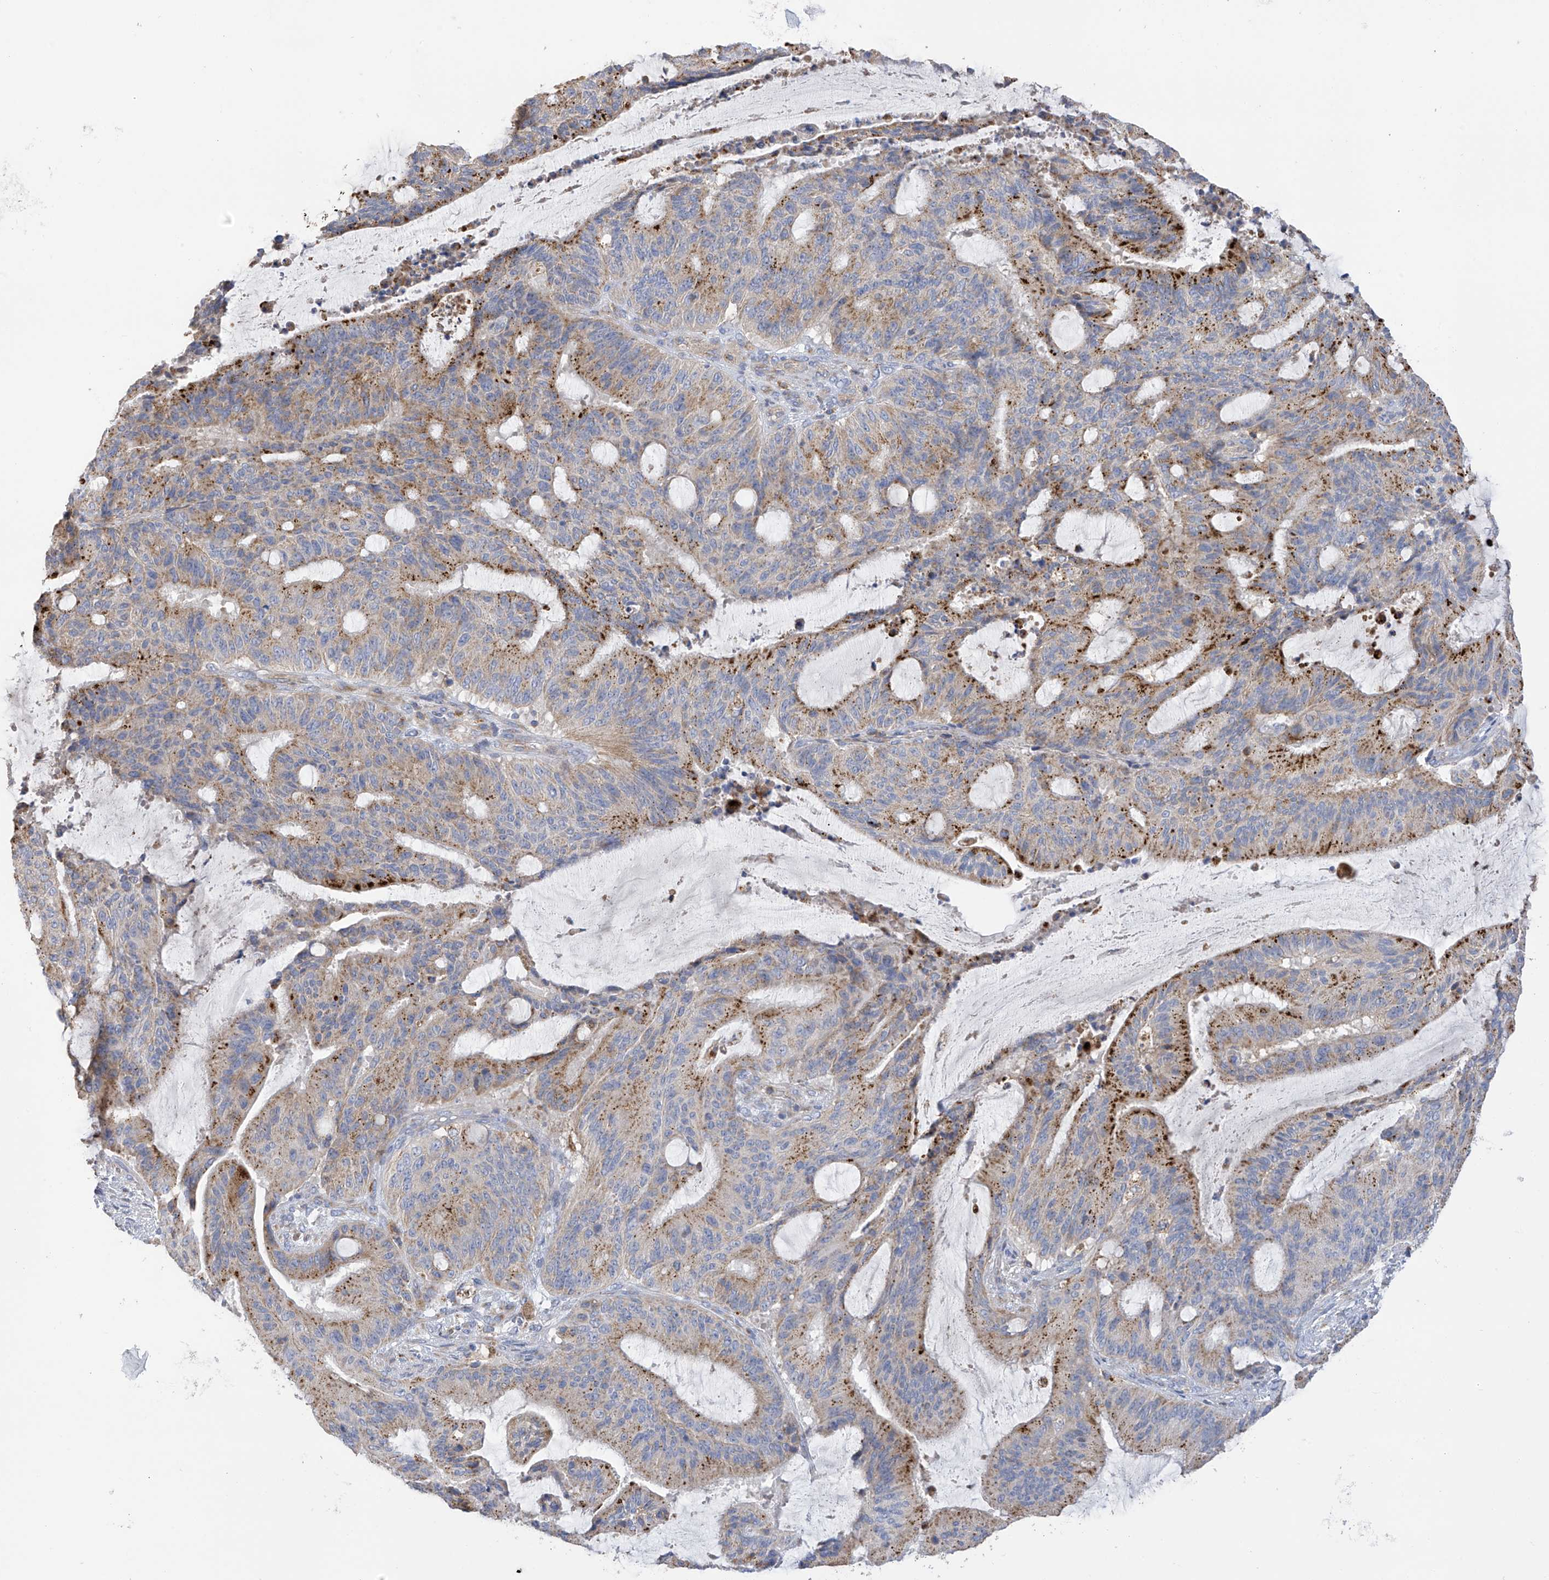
{"staining": {"intensity": "strong", "quantity": "25%-75%", "location": "cytoplasmic/membranous"}, "tissue": "liver cancer", "cell_type": "Tumor cells", "image_type": "cancer", "snomed": [{"axis": "morphology", "description": "Normal tissue, NOS"}, {"axis": "morphology", "description": "Cholangiocarcinoma"}, {"axis": "topography", "description": "Liver"}, {"axis": "topography", "description": "Peripheral nerve tissue"}], "caption": "IHC micrograph of human cholangiocarcinoma (liver) stained for a protein (brown), which demonstrates high levels of strong cytoplasmic/membranous expression in about 25%-75% of tumor cells.", "gene": "ITM2B", "patient": {"sex": "female", "age": 73}}